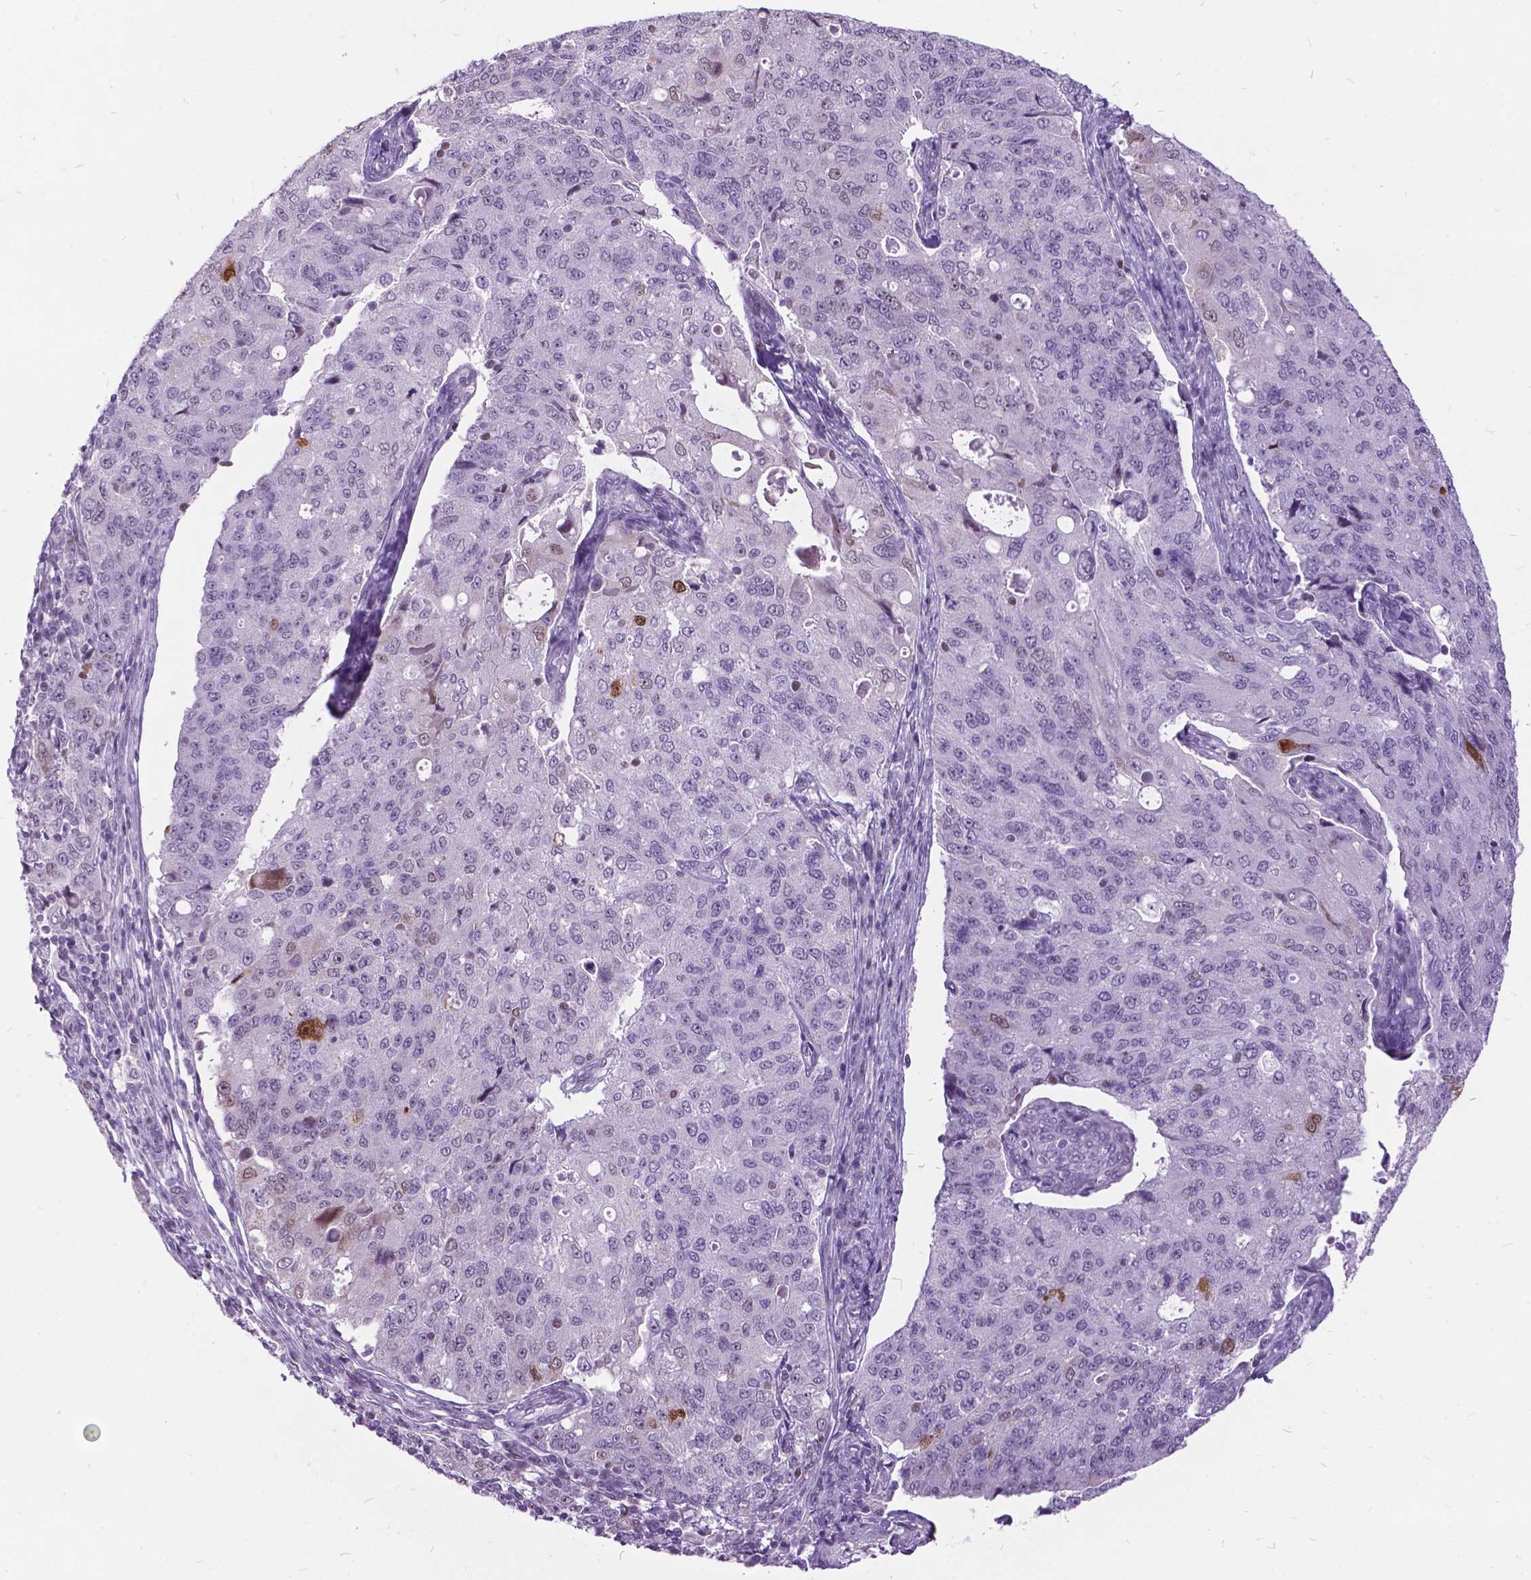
{"staining": {"intensity": "negative", "quantity": "none", "location": "none"}, "tissue": "endometrial cancer", "cell_type": "Tumor cells", "image_type": "cancer", "snomed": [{"axis": "morphology", "description": "Adenocarcinoma, NOS"}, {"axis": "topography", "description": "Endometrium"}], "caption": "Adenocarcinoma (endometrial) was stained to show a protein in brown. There is no significant expression in tumor cells.", "gene": "DPF3", "patient": {"sex": "female", "age": 43}}